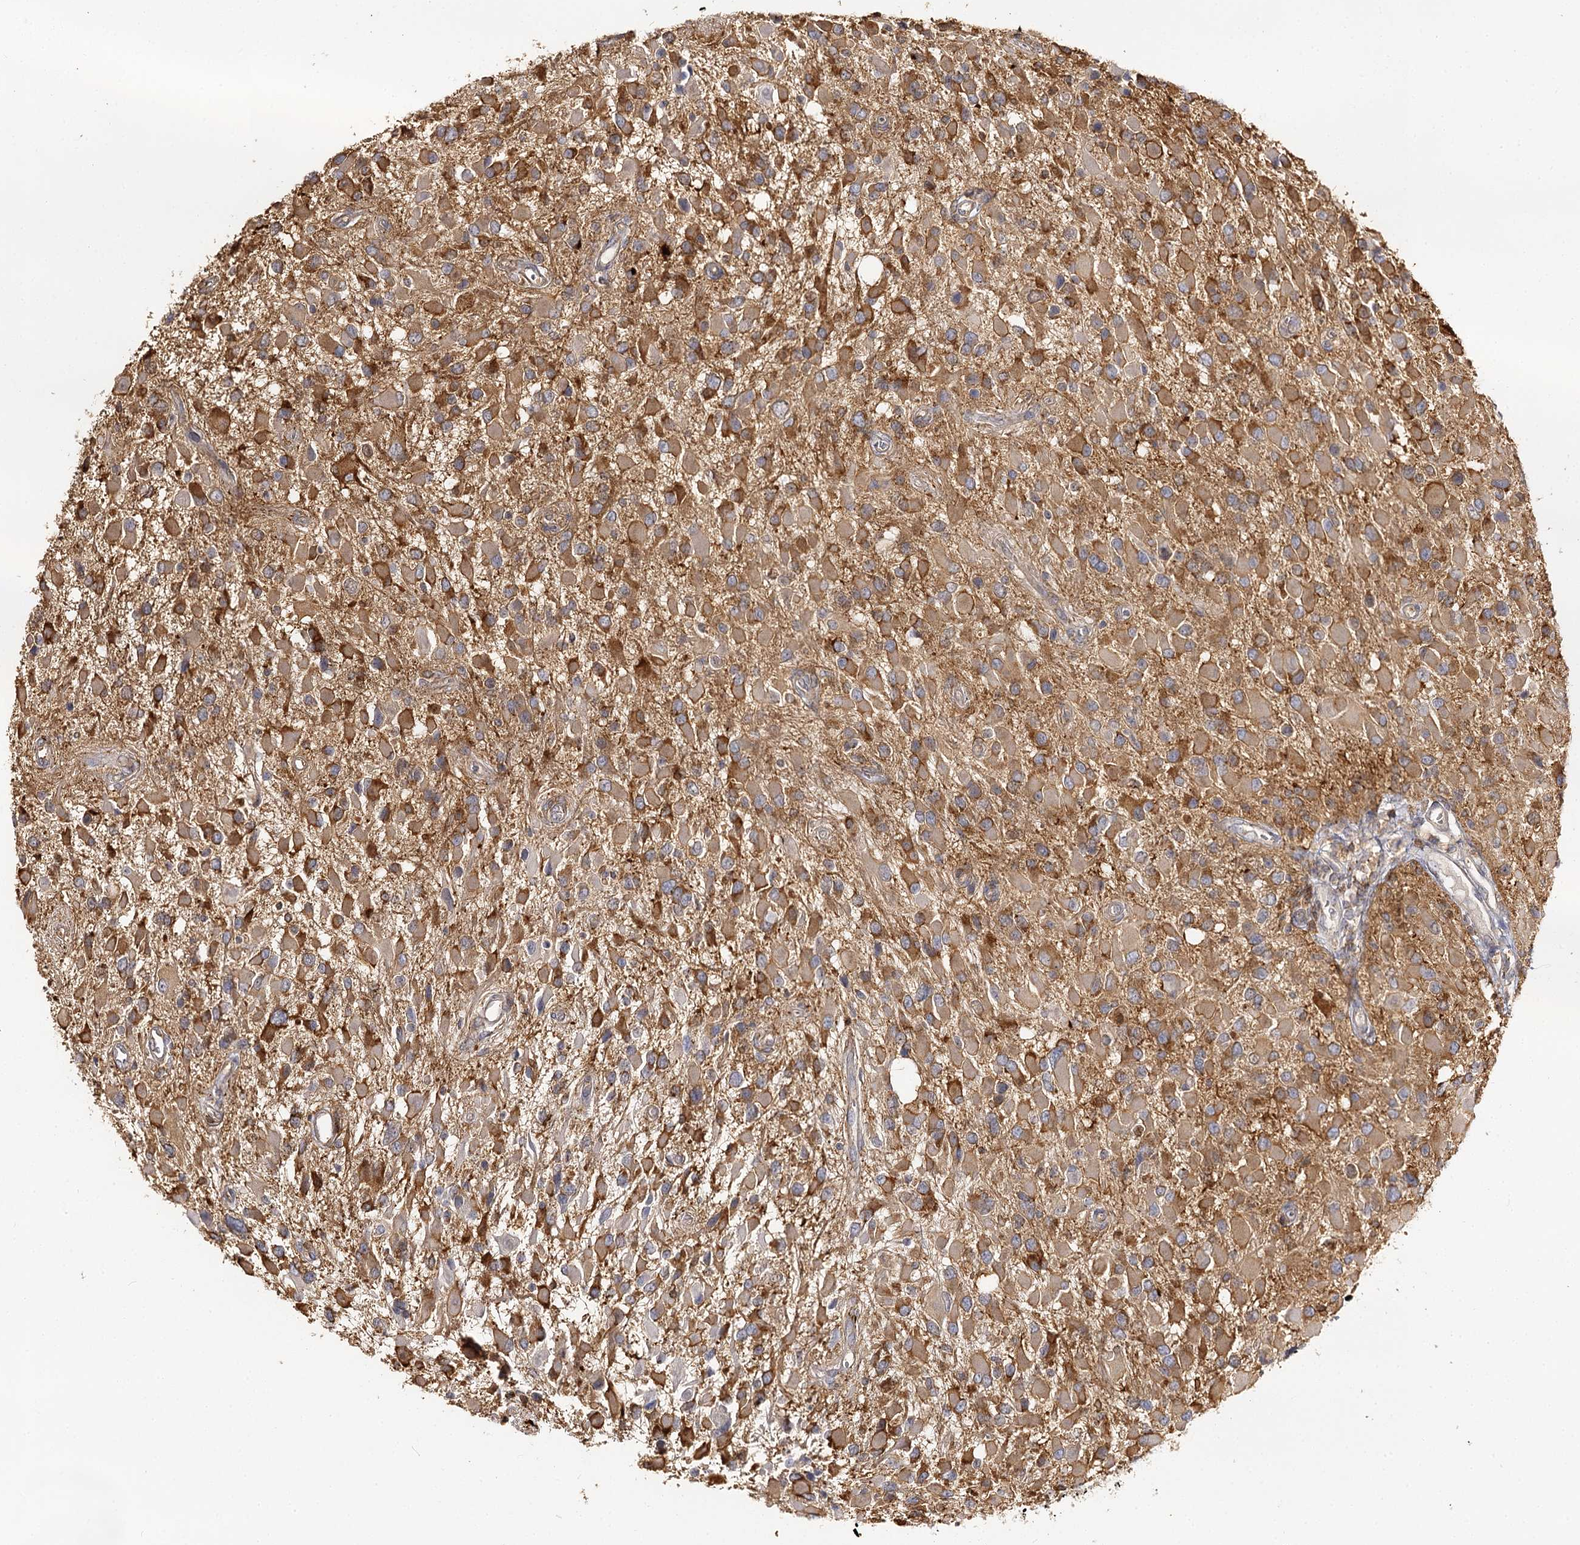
{"staining": {"intensity": "moderate", "quantity": ">75%", "location": "cytoplasmic/membranous"}, "tissue": "glioma", "cell_type": "Tumor cells", "image_type": "cancer", "snomed": [{"axis": "morphology", "description": "Glioma, malignant, High grade"}, {"axis": "topography", "description": "Brain"}], "caption": "Immunohistochemical staining of human glioma reveals medium levels of moderate cytoplasmic/membranous protein positivity in about >75% of tumor cells. (brown staining indicates protein expression, while blue staining denotes nuclei).", "gene": "SEC24B", "patient": {"sex": "male", "age": 53}}